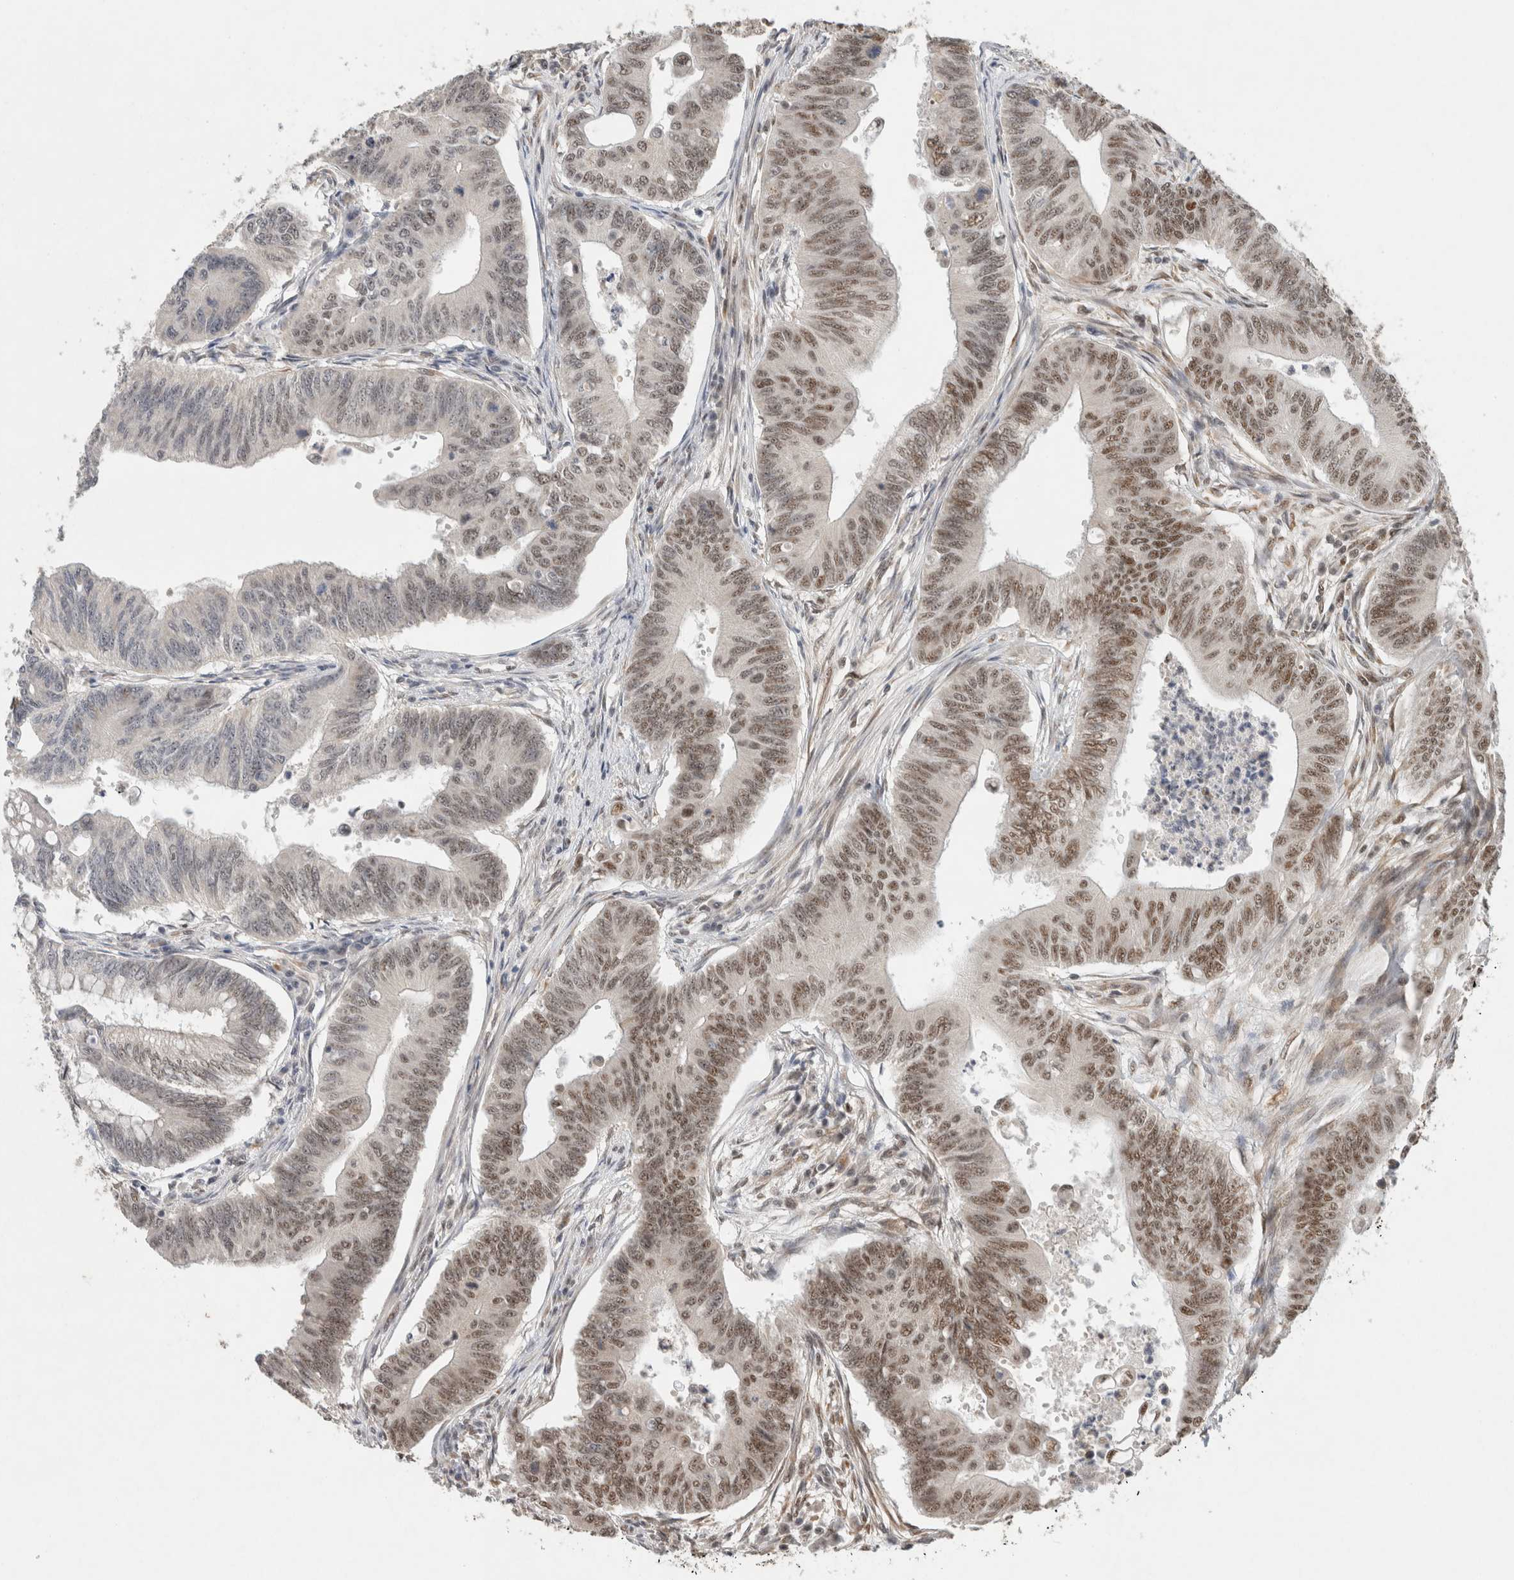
{"staining": {"intensity": "moderate", "quantity": ">75%", "location": "nuclear"}, "tissue": "colorectal cancer", "cell_type": "Tumor cells", "image_type": "cancer", "snomed": [{"axis": "morphology", "description": "Adenoma, NOS"}, {"axis": "morphology", "description": "Adenocarcinoma, NOS"}, {"axis": "topography", "description": "Colon"}], "caption": "The photomicrograph exhibits immunohistochemical staining of colorectal cancer. There is moderate nuclear expression is present in approximately >75% of tumor cells.", "gene": "DDX42", "patient": {"sex": "male", "age": 79}}